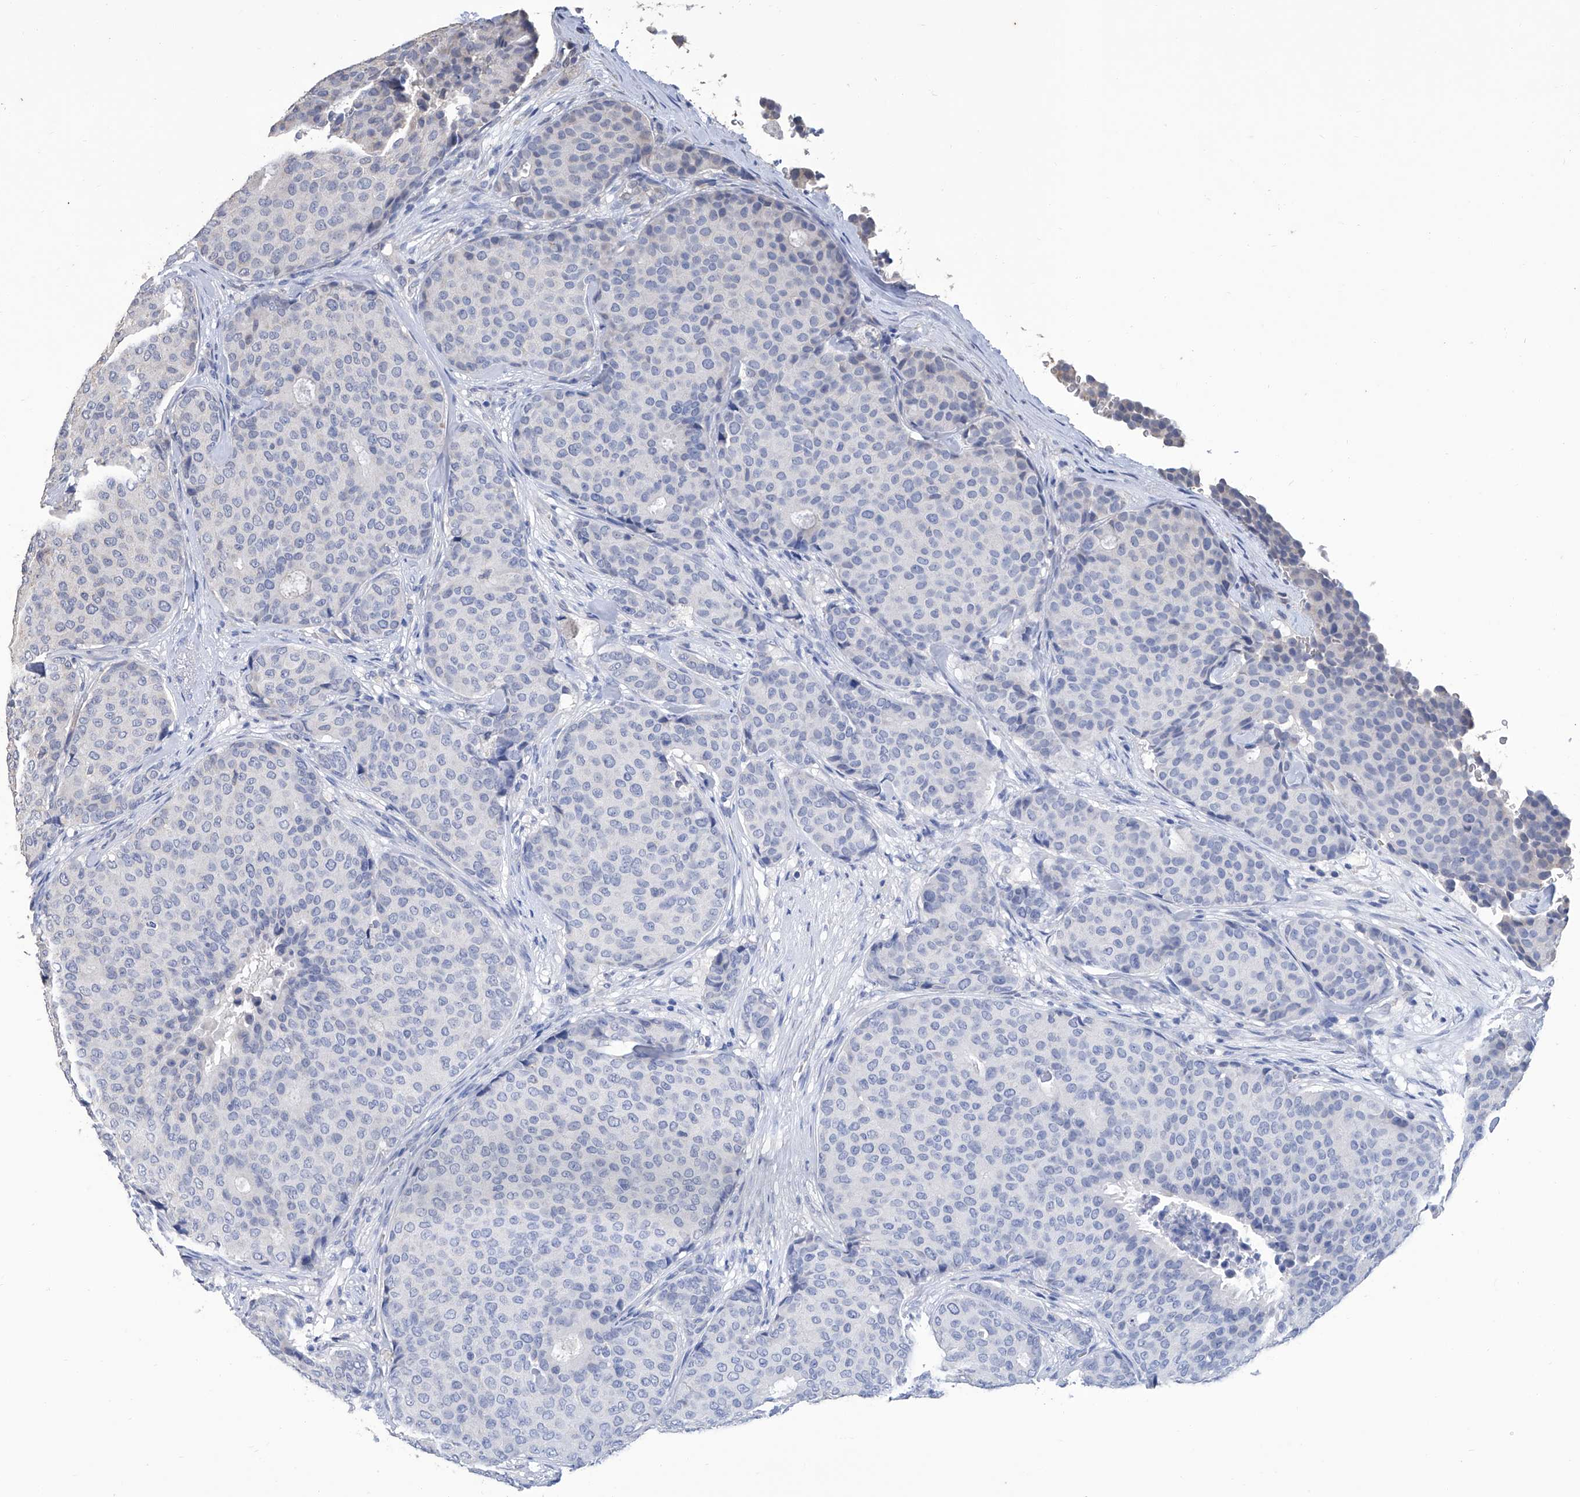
{"staining": {"intensity": "negative", "quantity": "none", "location": "none"}, "tissue": "breast cancer", "cell_type": "Tumor cells", "image_type": "cancer", "snomed": [{"axis": "morphology", "description": "Duct carcinoma"}, {"axis": "topography", "description": "Breast"}], "caption": "This is an immunohistochemistry image of breast cancer (intraductal carcinoma). There is no positivity in tumor cells.", "gene": "GPT", "patient": {"sex": "female", "age": 75}}